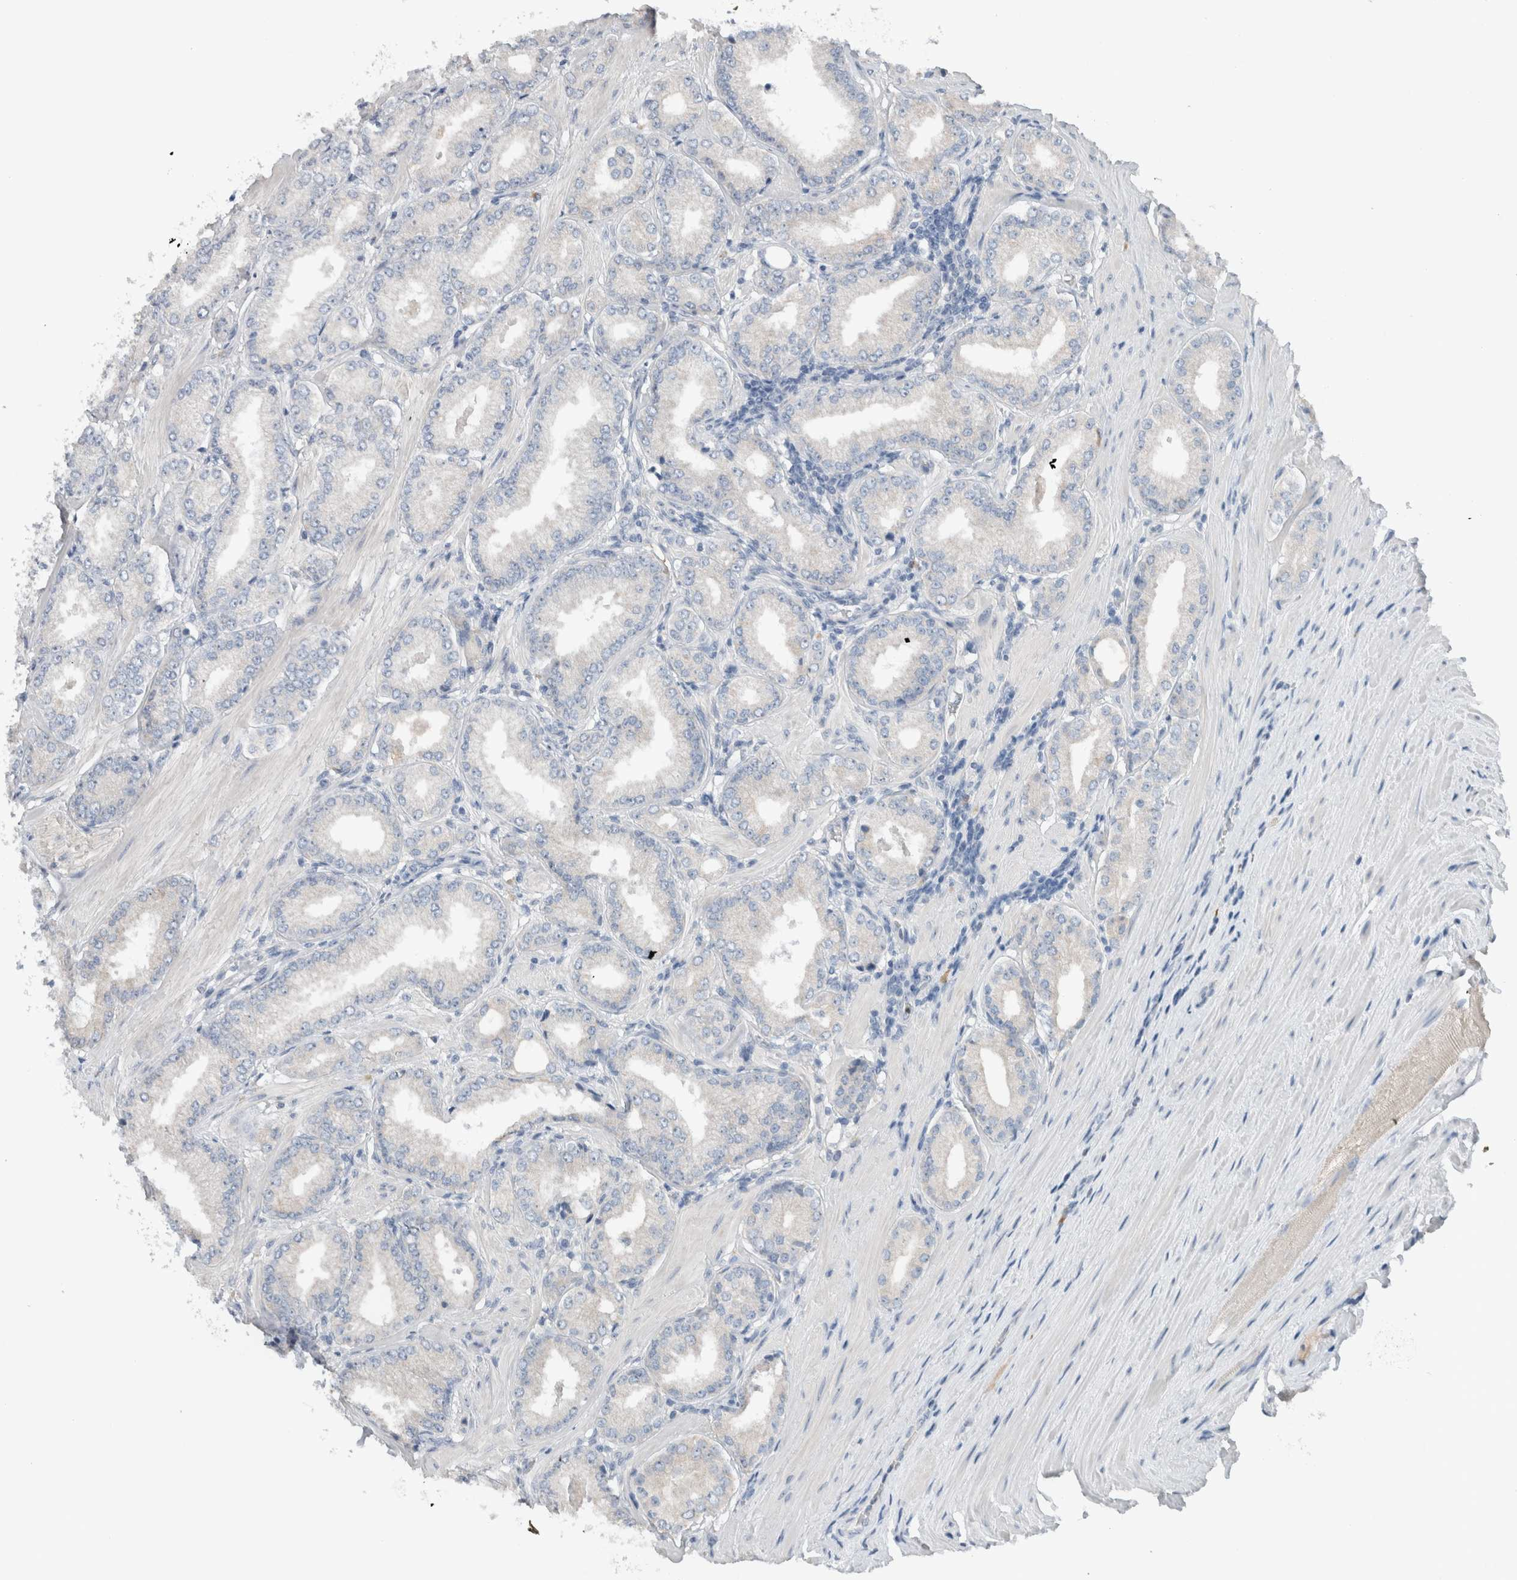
{"staining": {"intensity": "negative", "quantity": "none", "location": "none"}, "tissue": "prostate cancer", "cell_type": "Tumor cells", "image_type": "cancer", "snomed": [{"axis": "morphology", "description": "Adenocarcinoma, Low grade"}, {"axis": "topography", "description": "Prostate"}], "caption": "Photomicrograph shows no protein staining in tumor cells of prostate cancer (adenocarcinoma (low-grade)) tissue.", "gene": "DUOX1", "patient": {"sex": "male", "age": 62}}